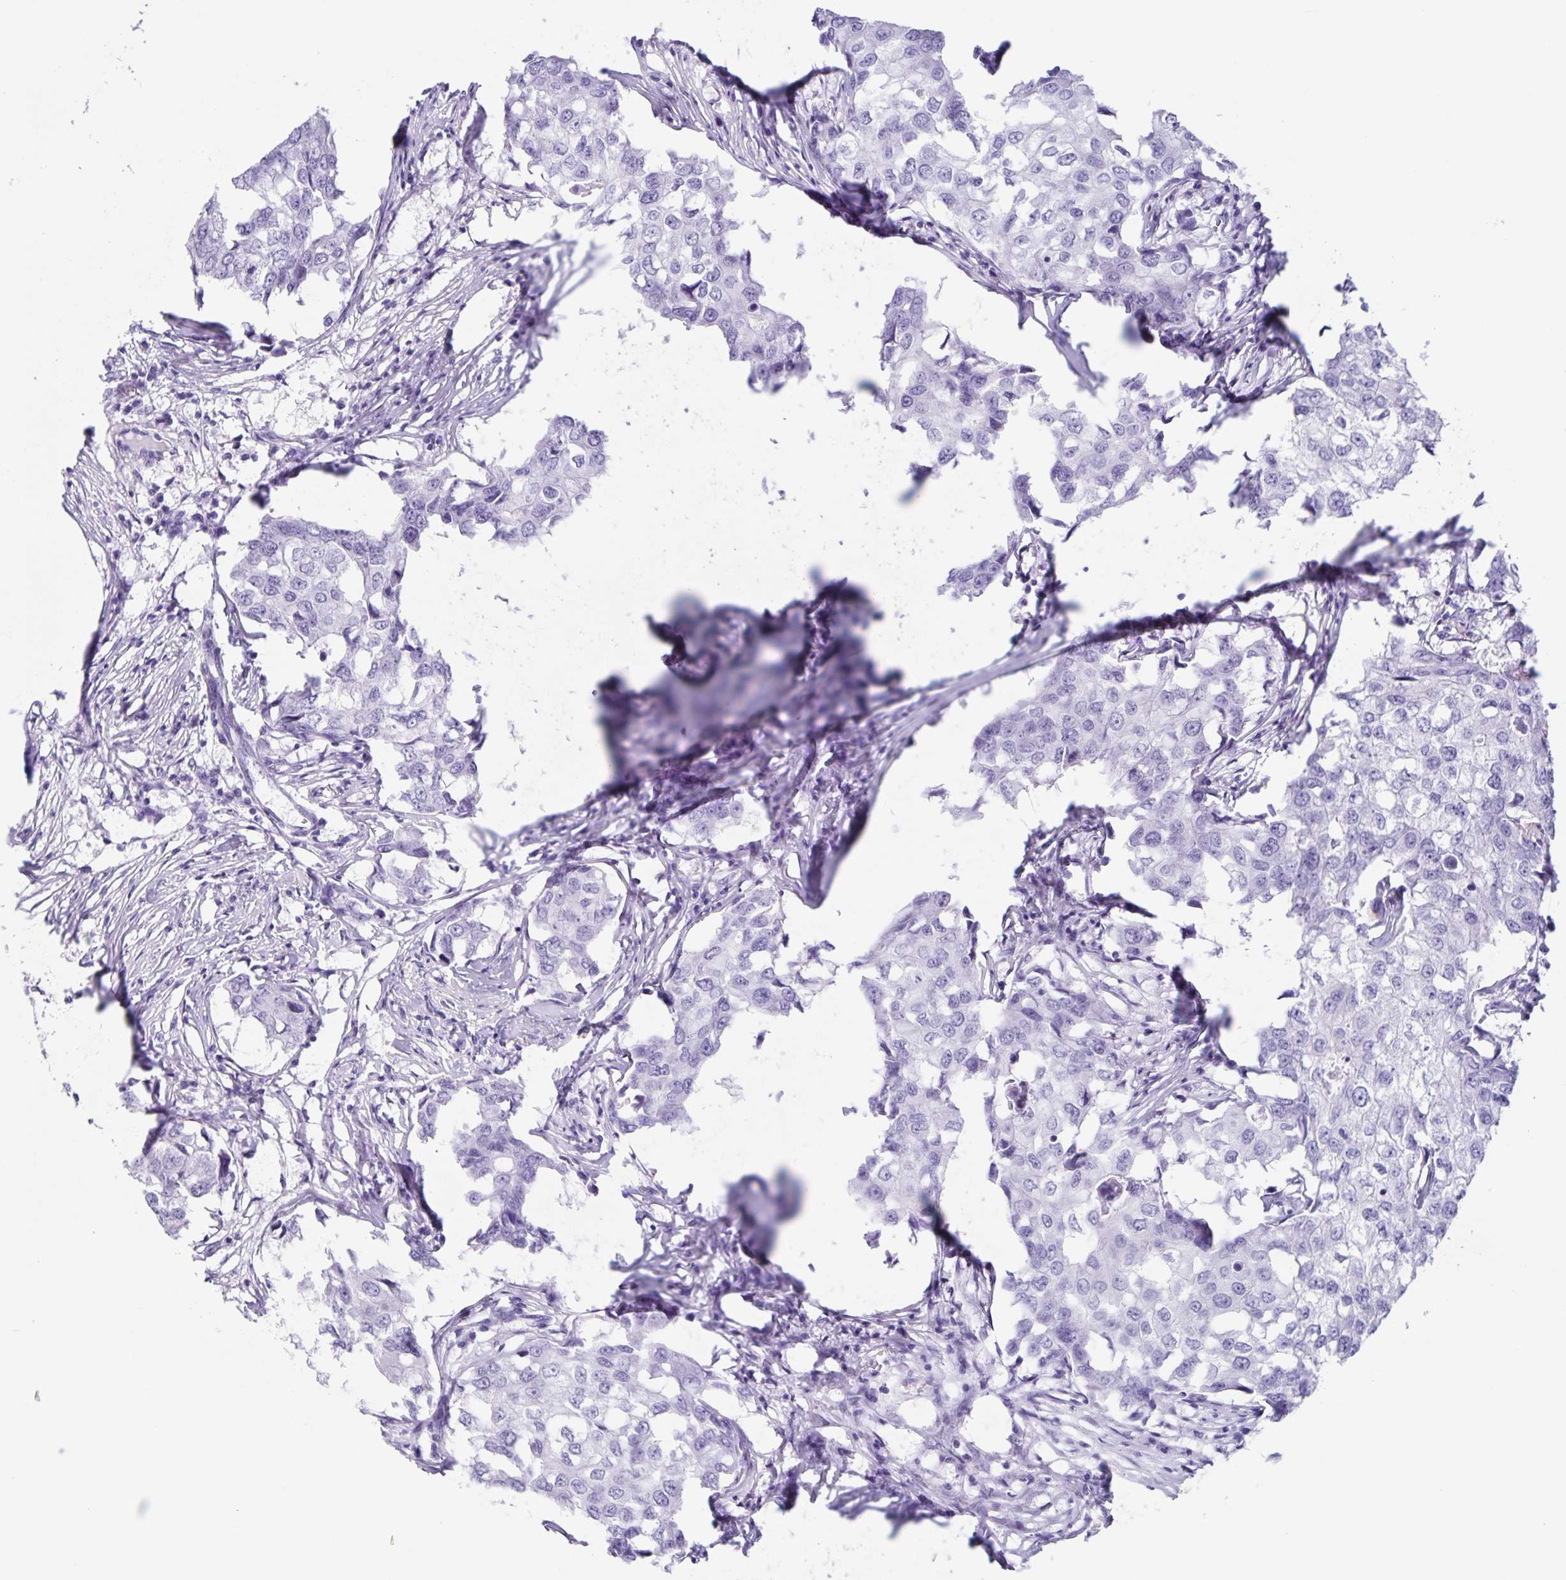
{"staining": {"intensity": "negative", "quantity": "none", "location": "none"}, "tissue": "breast cancer", "cell_type": "Tumor cells", "image_type": "cancer", "snomed": [{"axis": "morphology", "description": "Duct carcinoma"}, {"axis": "topography", "description": "Breast"}], "caption": "A high-resolution image shows immunohistochemistry staining of breast intraductal carcinoma, which displays no significant expression in tumor cells. (DAB IHC, high magnification).", "gene": "C11orf42", "patient": {"sex": "female", "age": 27}}